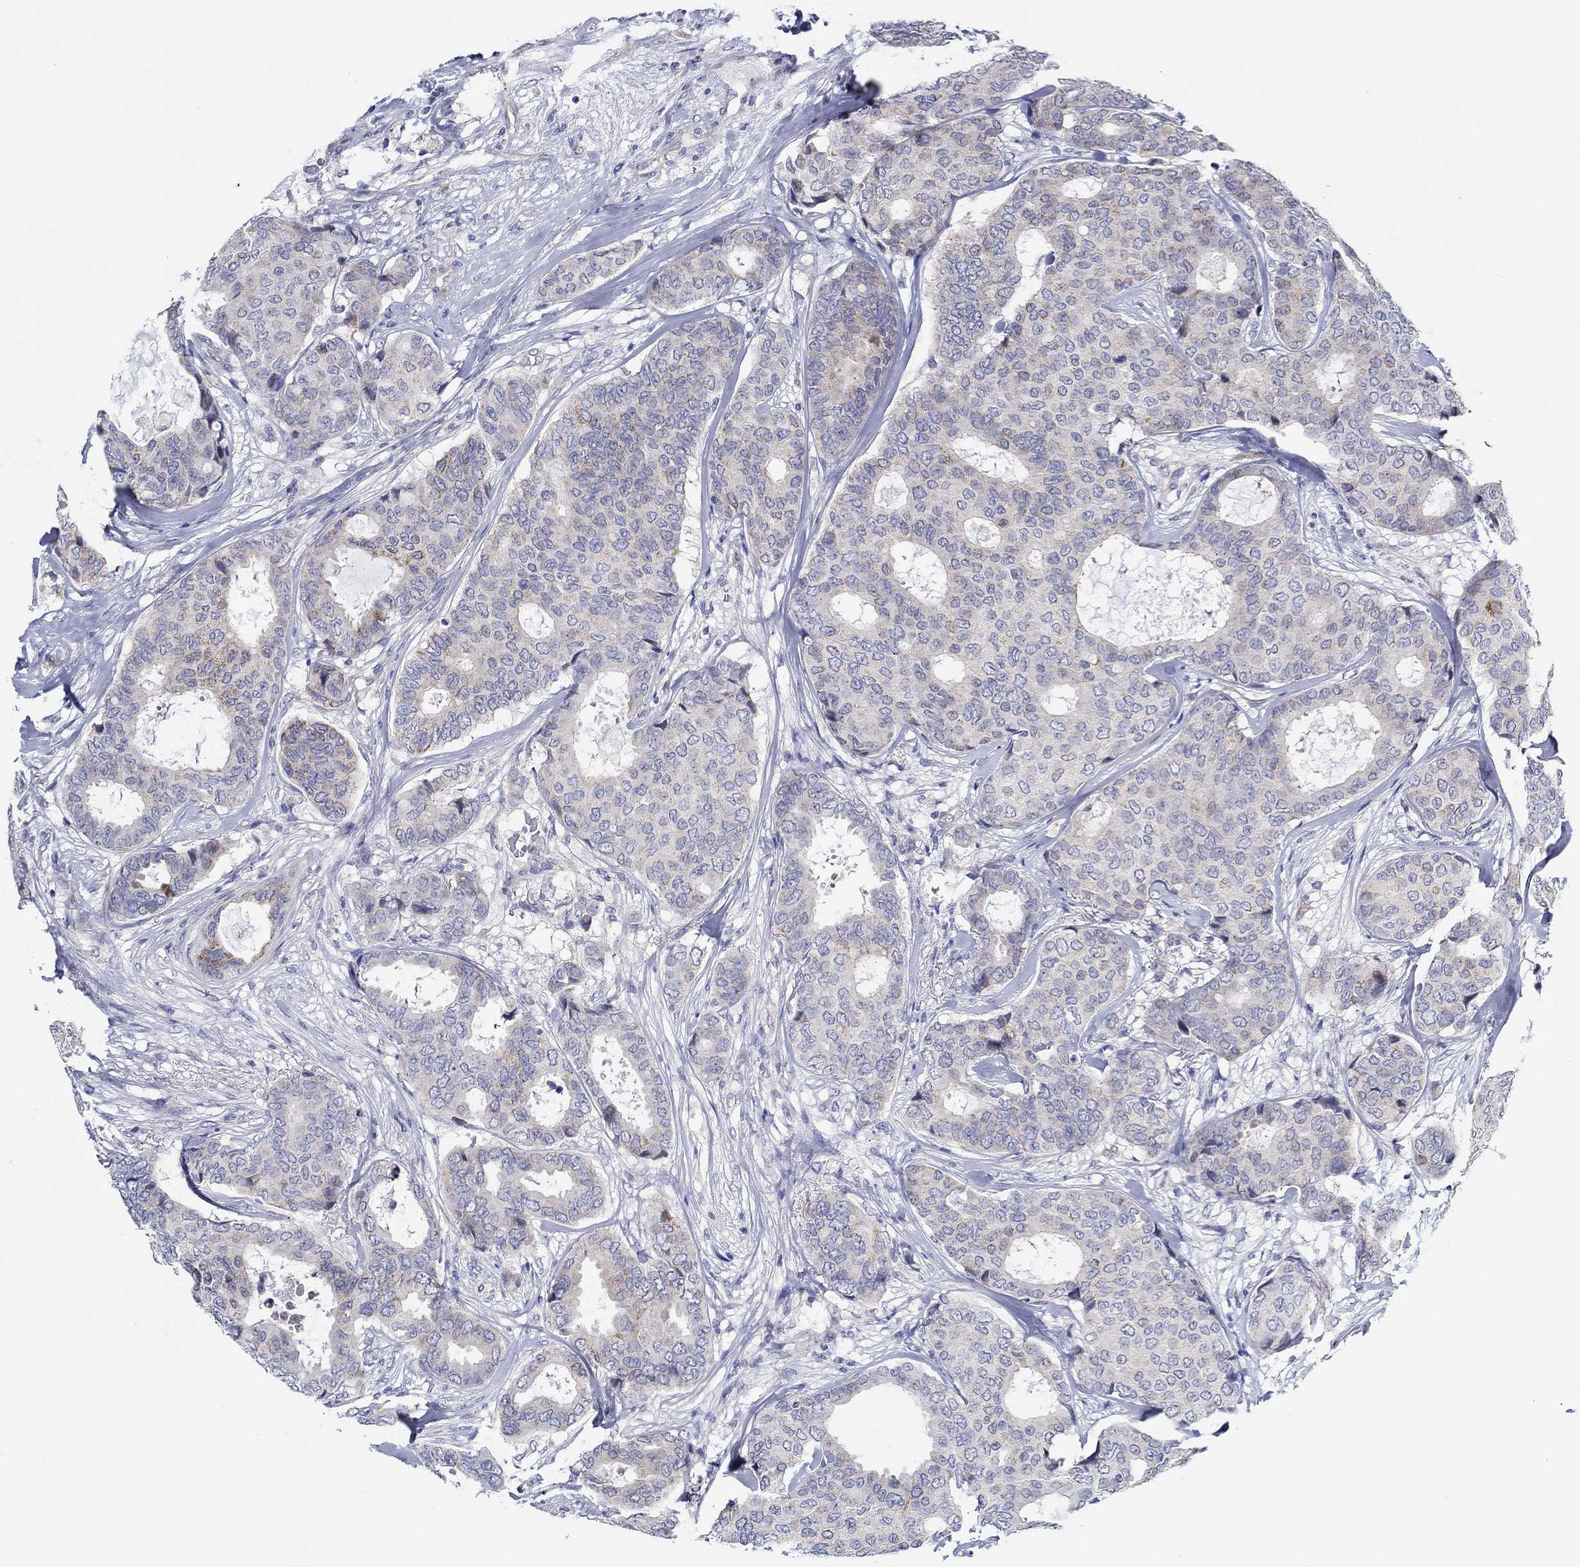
{"staining": {"intensity": "moderate", "quantity": "<25%", "location": "cytoplasmic/membranous"}, "tissue": "breast cancer", "cell_type": "Tumor cells", "image_type": "cancer", "snomed": [{"axis": "morphology", "description": "Duct carcinoma"}, {"axis": "topography", "description": "Breast"}], "caption": "Immunohistochemical staining of breast cancer displays low levels of moderate cytoplasmic/membranous protein expression in approximately <25% of tumor cells.", "gene": "CFAP61", "patient": {"sex": "female", "age": 75}}